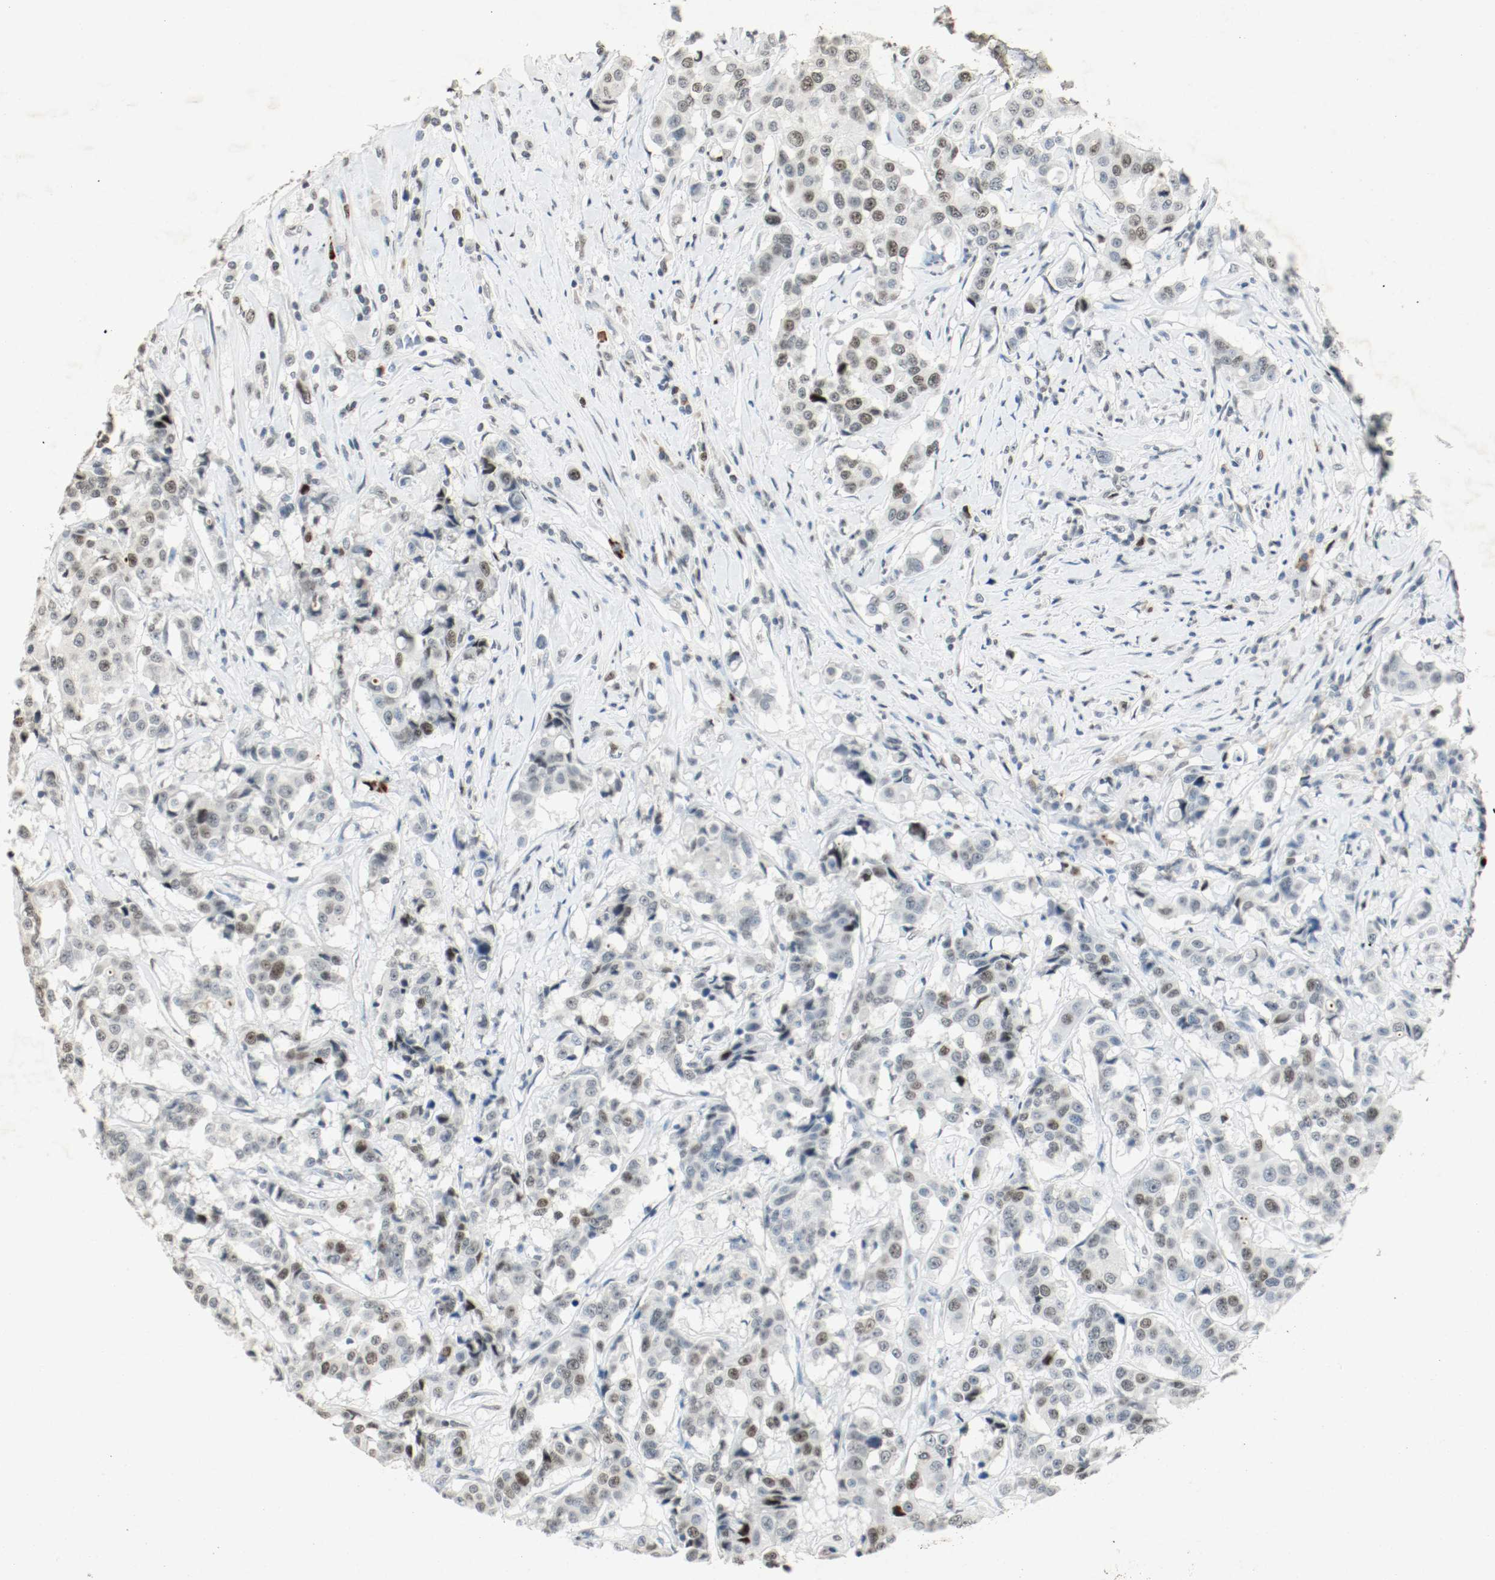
{"staining": {"intensity": "weak", "quantity": "25%-75%", "location": "nuclear"}, "tissue": "breast cancer", "cell_type": "Tumor cells", "image_type": "cancer", "snomed": [{"axis": "morphology", "description": "Duct carcinoma"}, {"axis": "topography", "description": "Breast"}], "caption": "This histopathology image shows breast invasive ductal carcinoma stained with immunohistochemistry (IHC) to label a protein in brown. The nuclear of tumor cells show weak positivity for the protein. Nuclei are counter-stained blue.", "gene": "DNMT1", "patient": {"sex": "female", "age": 27}}